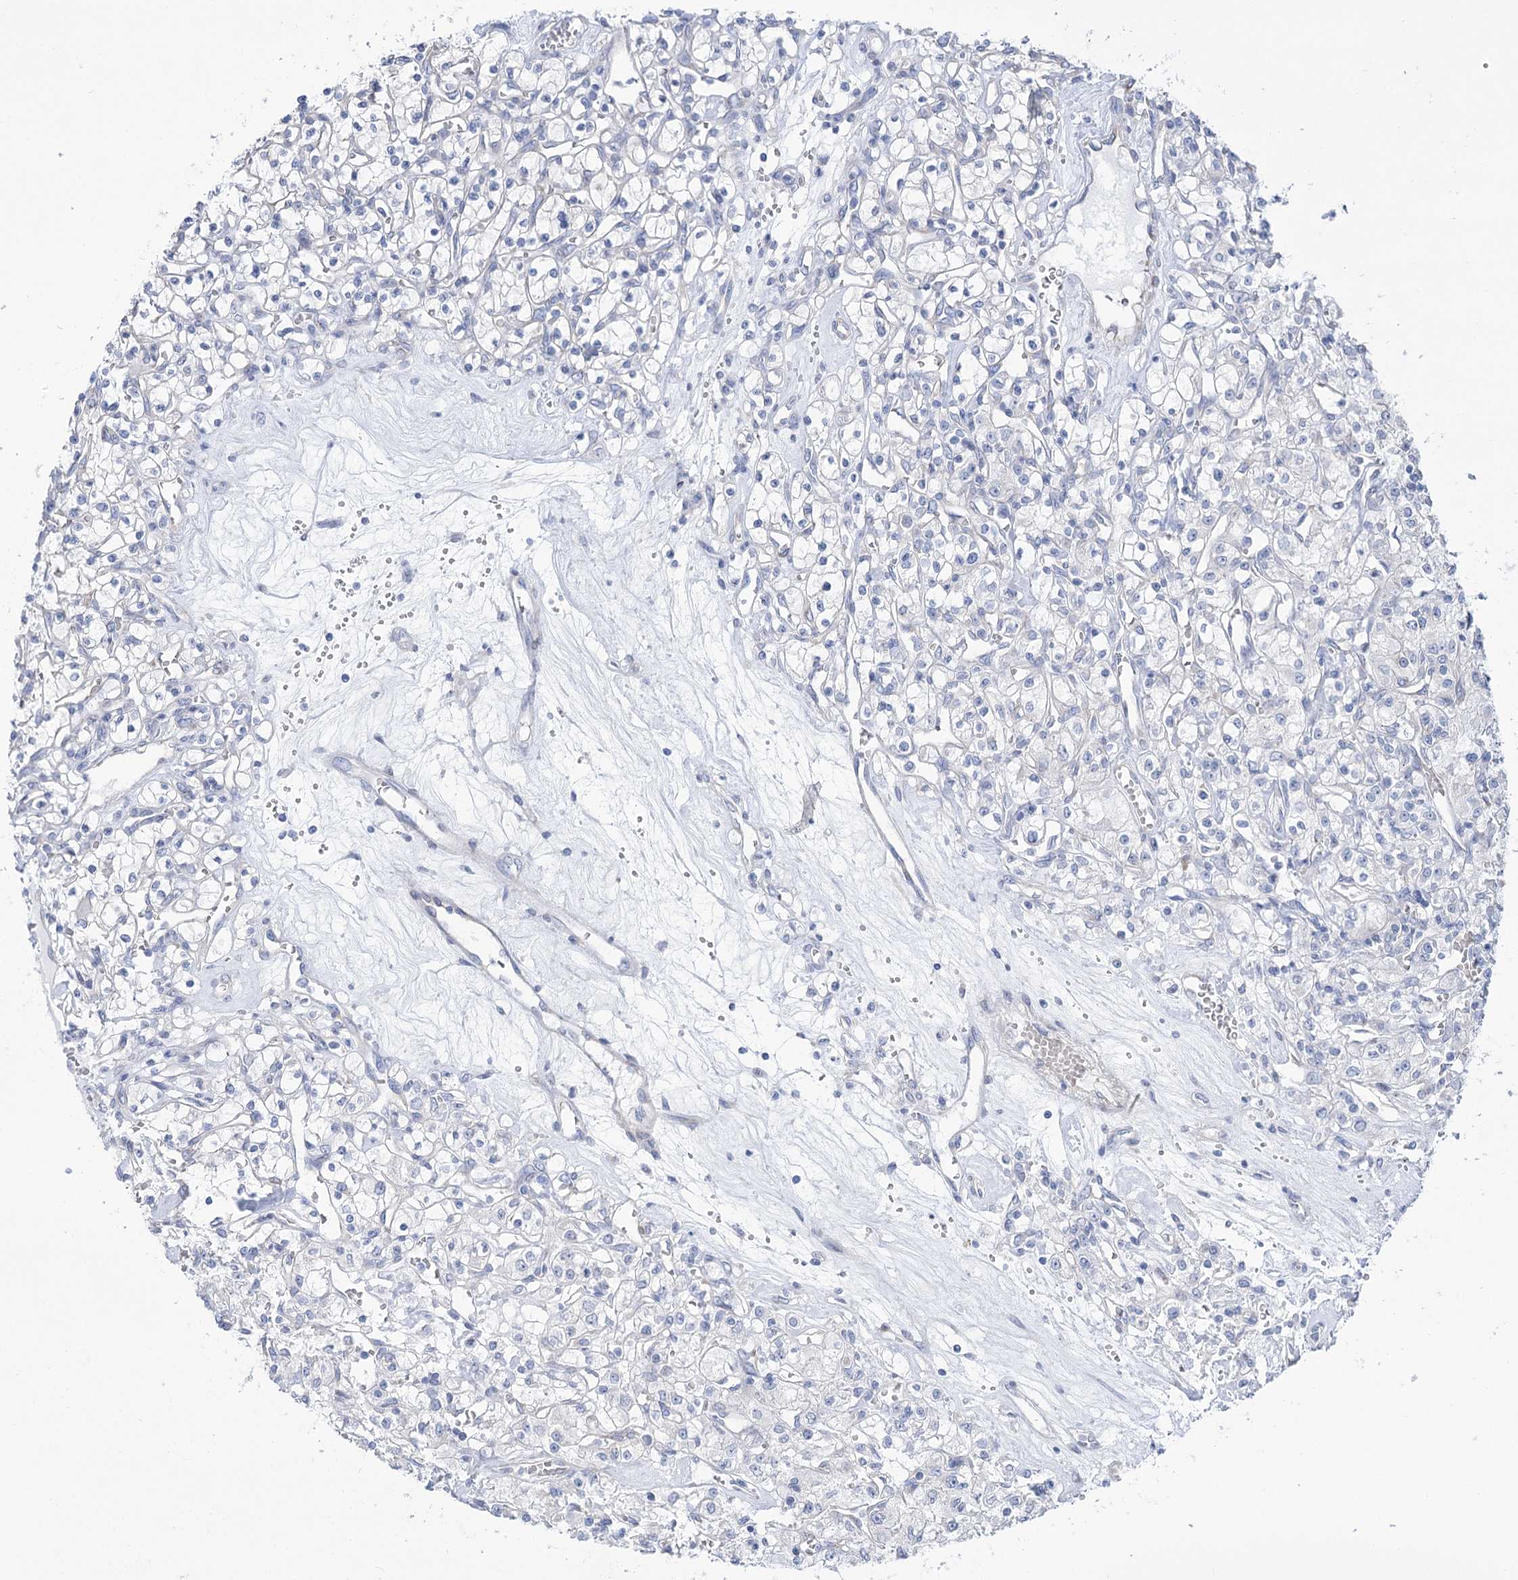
{"staining": {"intensity": "negative", "quantity": "none", "location": "none"}, "tissue": "renal cancer", "cell_type": "Tumor cells", "image_type": "cancer", "snomed": [{"axis": "morphology", "description": "Adenocarcinoma, NOS"}, {"axis": "topography", "description": "Kidney"}], "caption": "Immunohistochemical staining of human adenocarcinoma (renal) displays no significant staining in tumor cells.", "gene": "STT3B", "patient": {"sex": "female", "age": 59}}